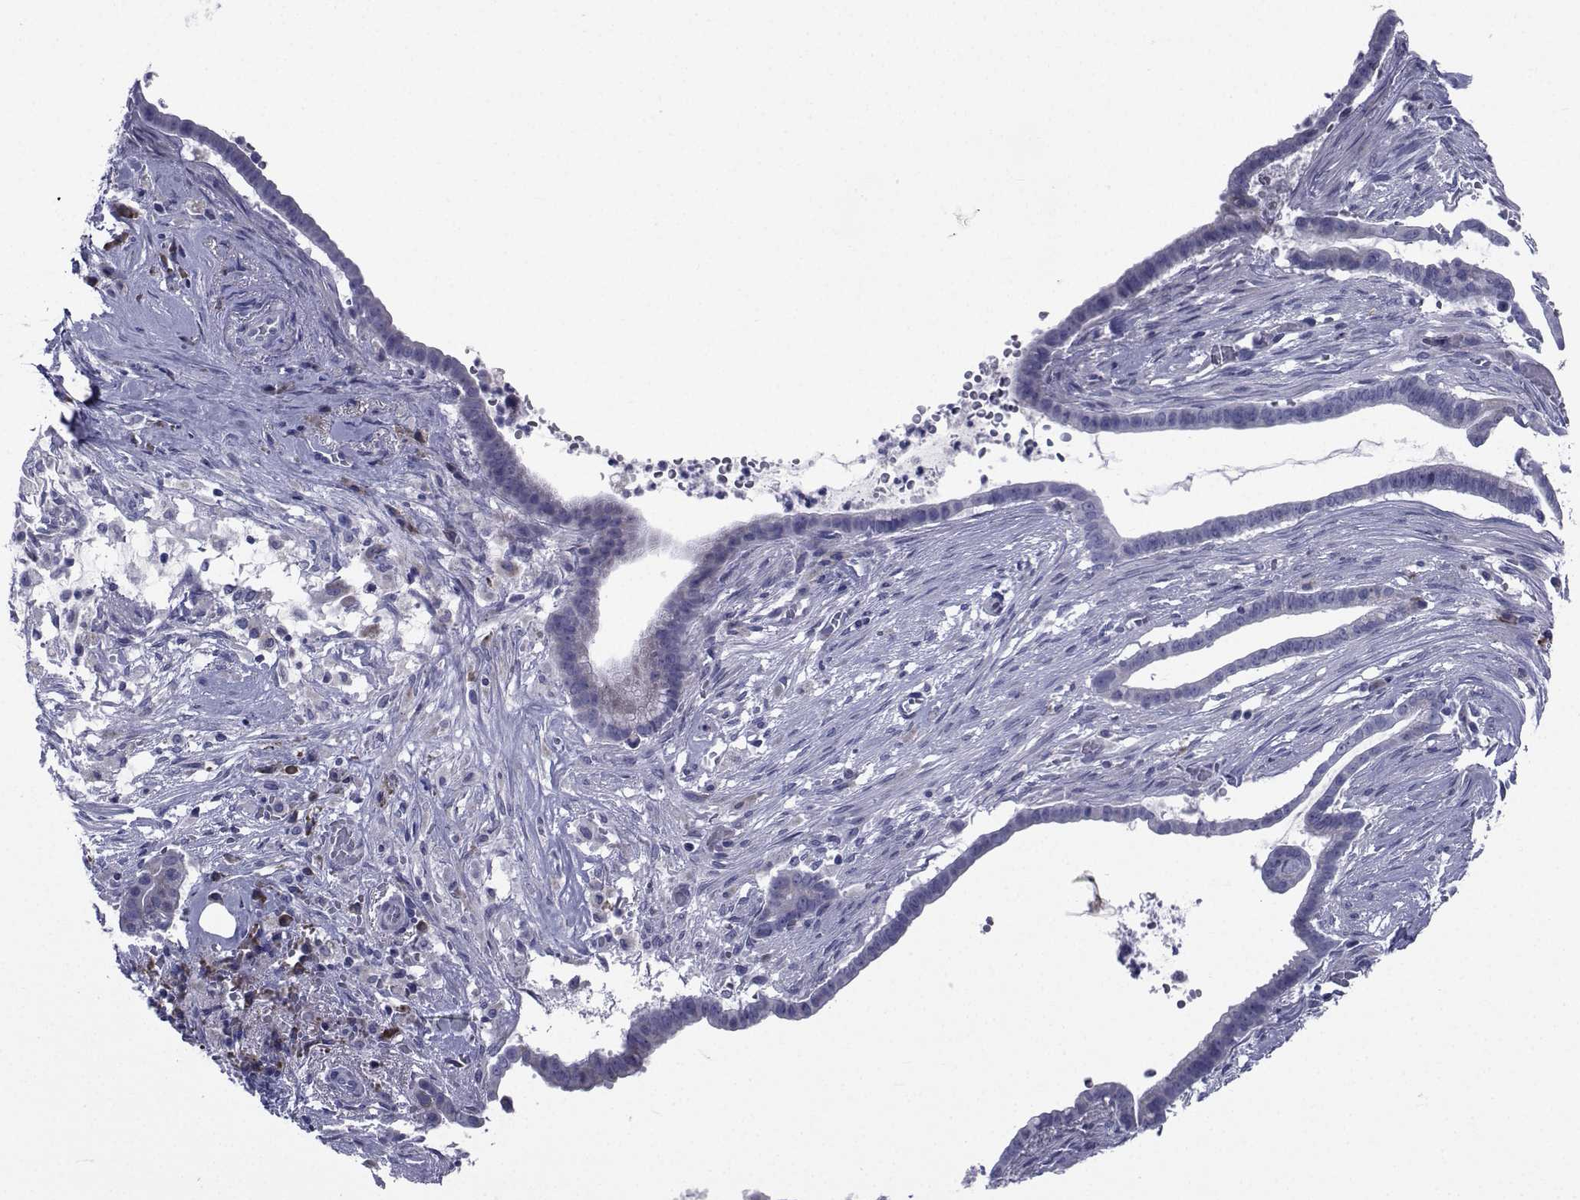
{"staining": {"intensity": "negative", "quantity": "none", "location": "none"}, "tissue": "pancreatic cancer", "cell_type": "Tumor cells", "image_type": "cancer", "snomed": [{"axis": "morphology", "description": "Adenocarcinoma, NOS"}, {"axis": "topography", "description": "Pancreas"}], "caption": "Pancreatic cancer was stained to show a protein in brown. There is no significant expression in tumor cells.", "gene": "ROPN1", "patient": {"sex": "male", "age": 61}}